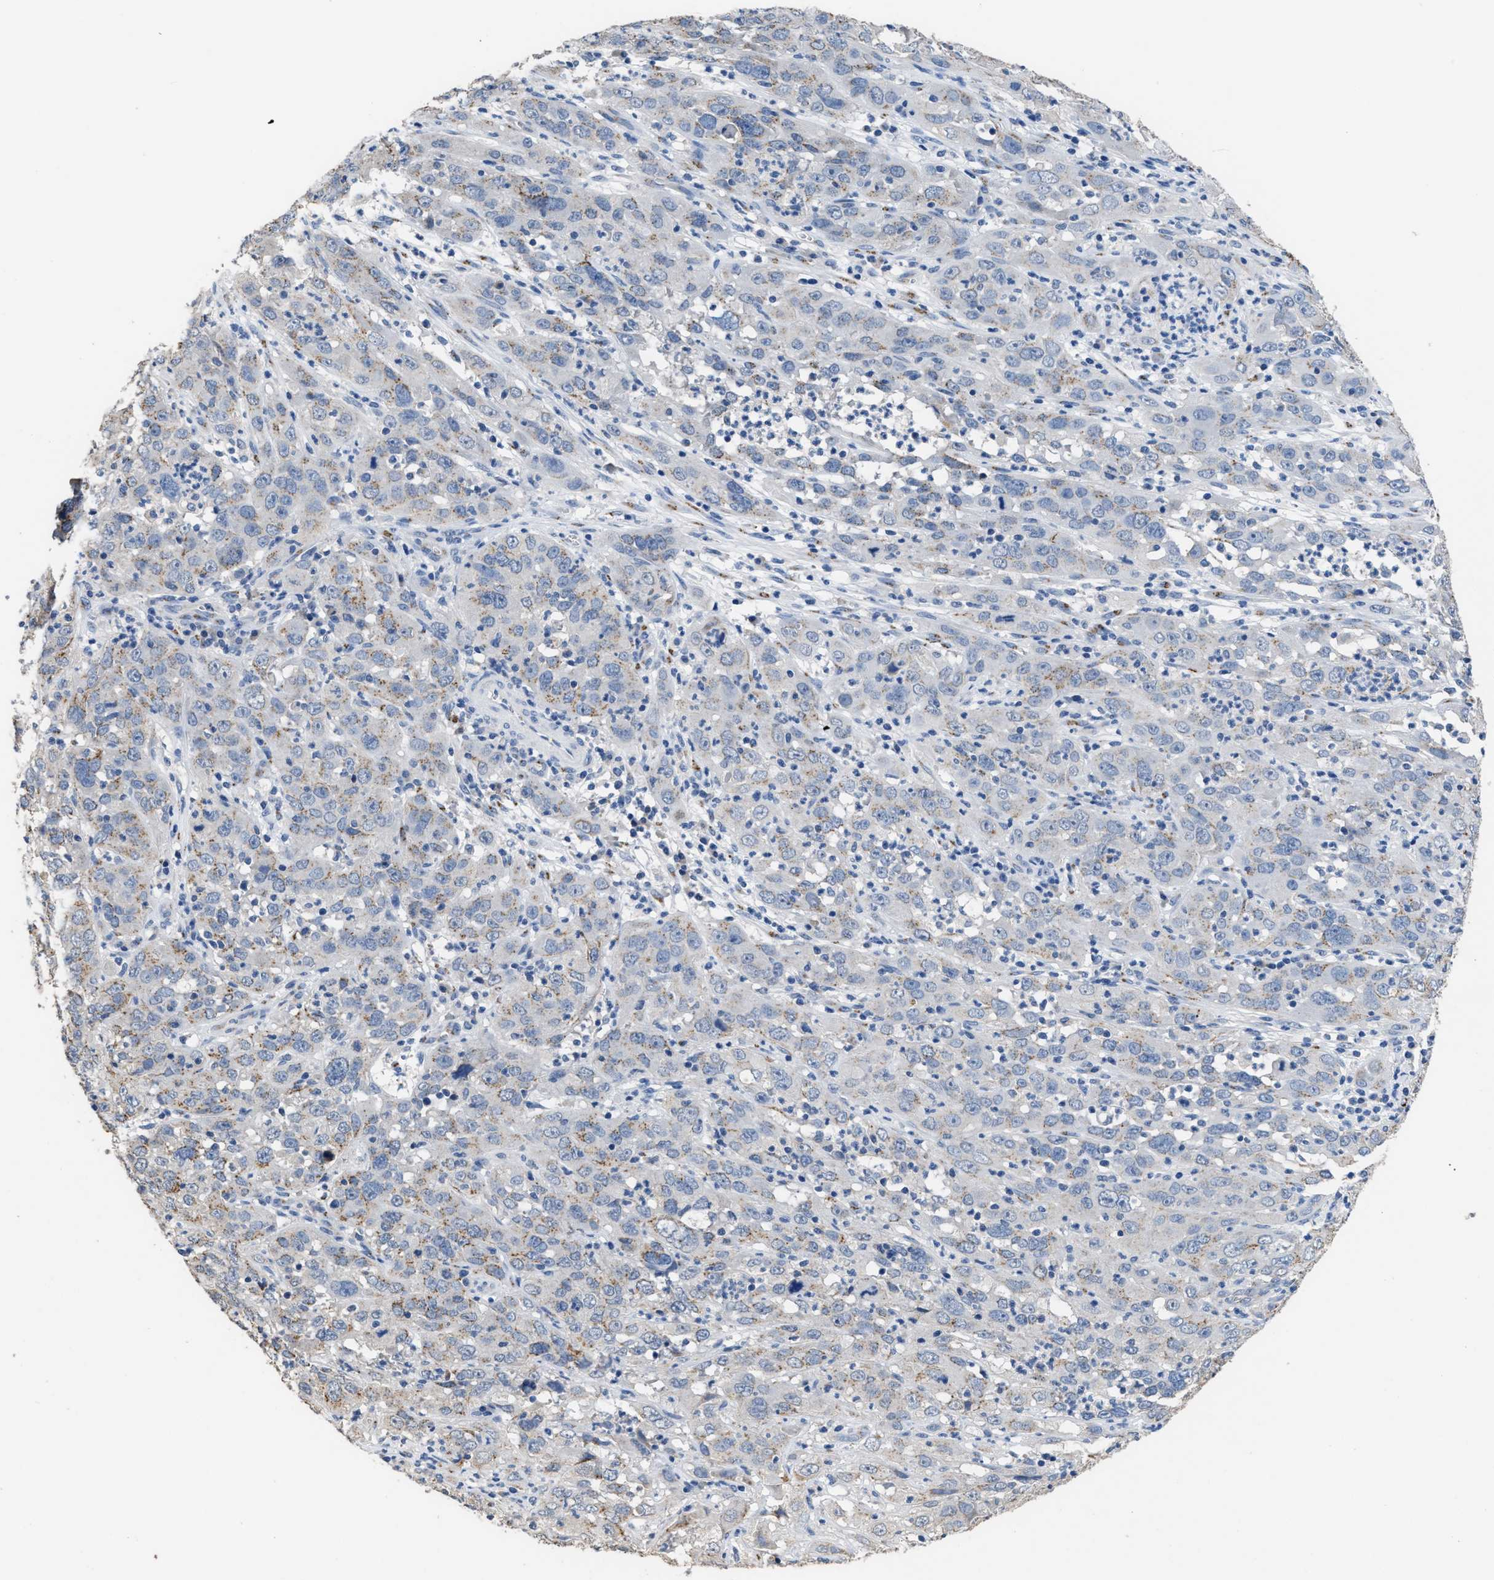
{"staining": {"intensity": "weak", "quantity": "25%-75%", "location": "cytoplasmic/membranous"}, "tissue": "cervical cancer", "cell_type": "Tumor cells", "image_type": "cancer", "snomed": [{"axis": "morphology", "description": "Squamous cell carcinoma, NOS"}, {"axis": "topography", "description": "Cervix"}], "caption": "A high-resolution histopathology image shows immunohistochemistry staining of cervical cancer, which displays weak cytoplasmic/membranous staining in about 25%-75% of tumor cells. Nuclei are stained in blue.", "gene": "GOLM1", "patient": {"sex": "female", "age": 32}}